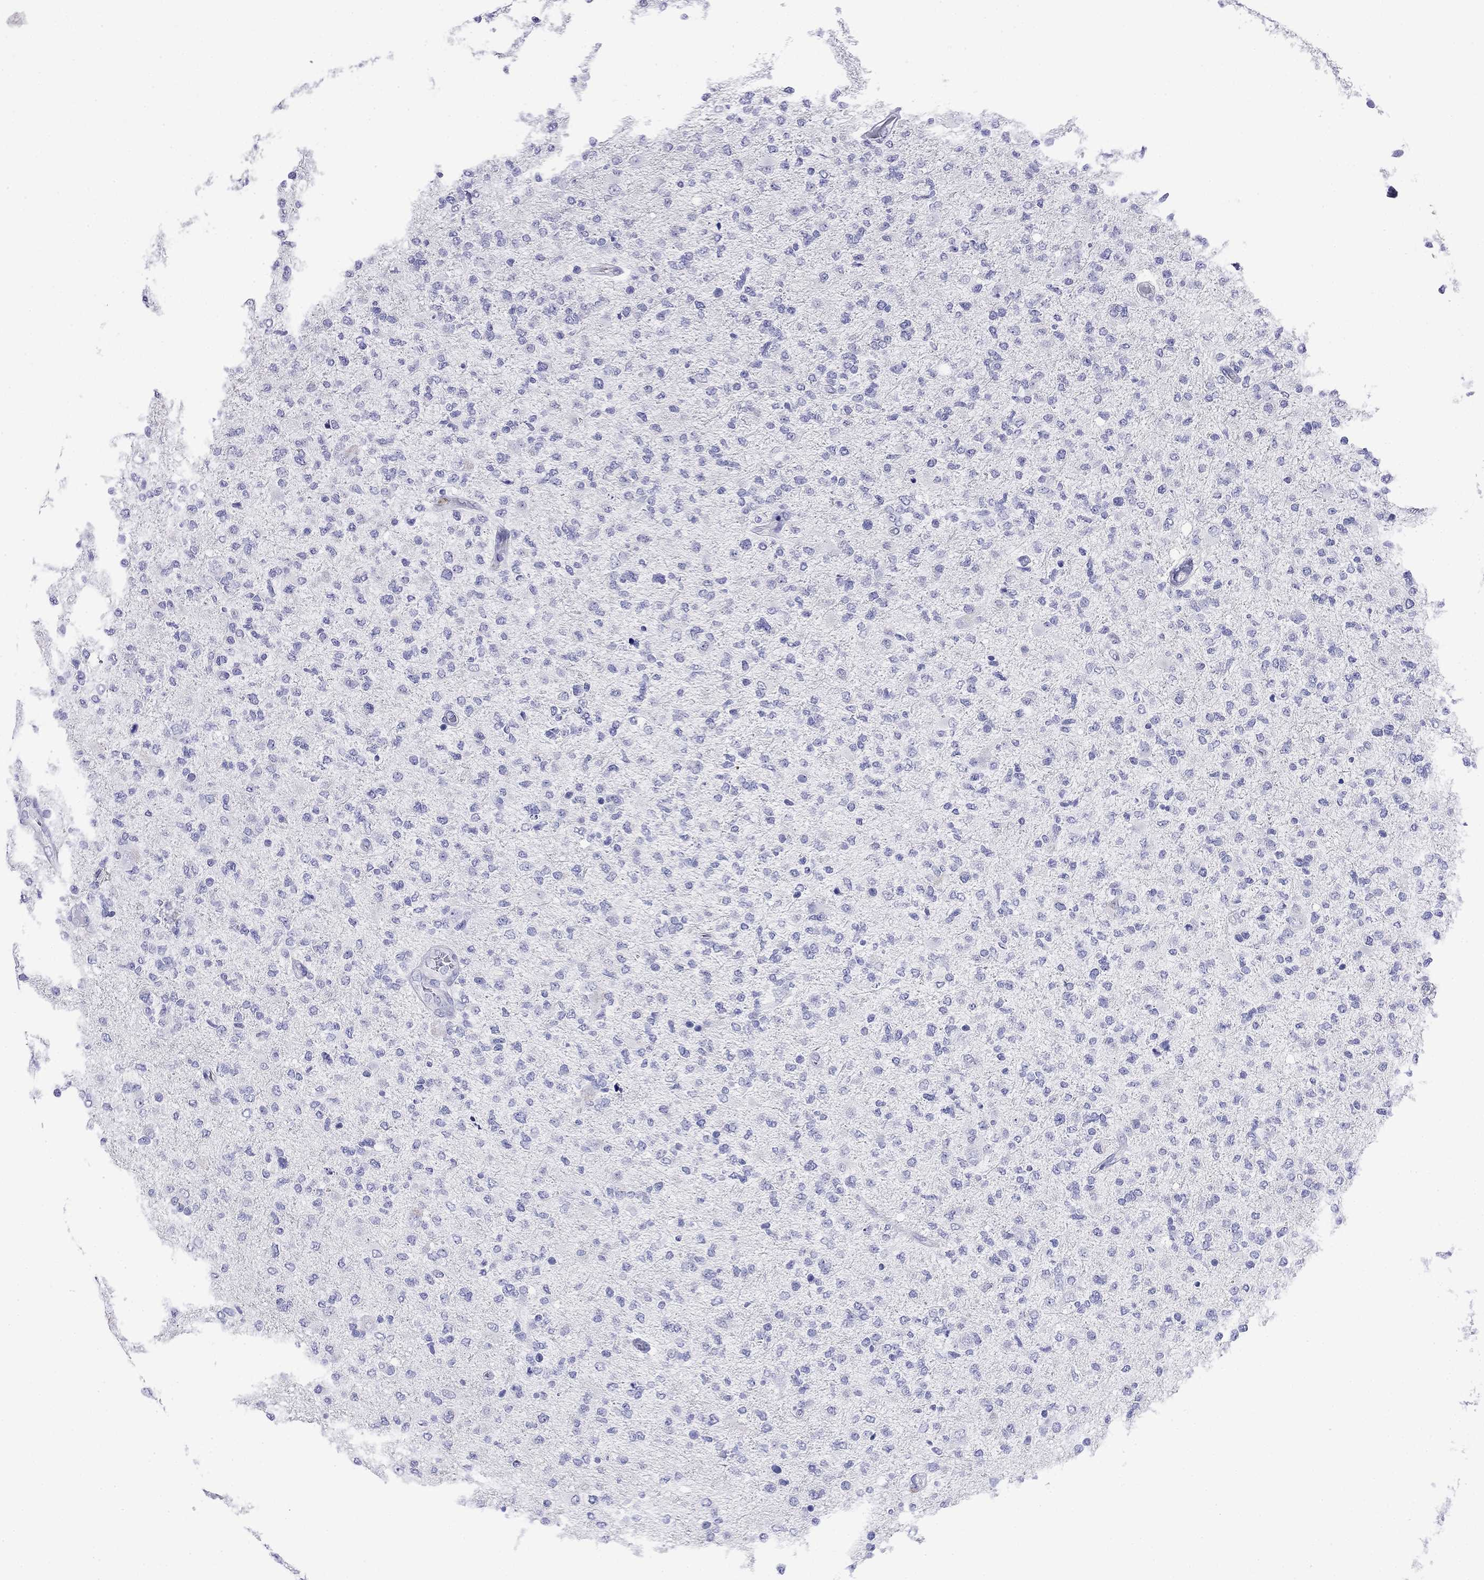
{"staining": {"intensity": "negative", "quantity": "none", "location": "none"}, "tissue": "glioma", "cell_type": "Tumor cells", "image_type": "cancer", "snomed": [{"axis": "morphology", "description": "Glioma, malignant, High grade"}, {"axis": "topography", "description": "Cerebral cortex"}], "caption": "Immunohistochemical staining of glioma shows no significant expression in tumor cells.", "gene": "FIGLA", "patient": {"sex": "male", "age": 70}}